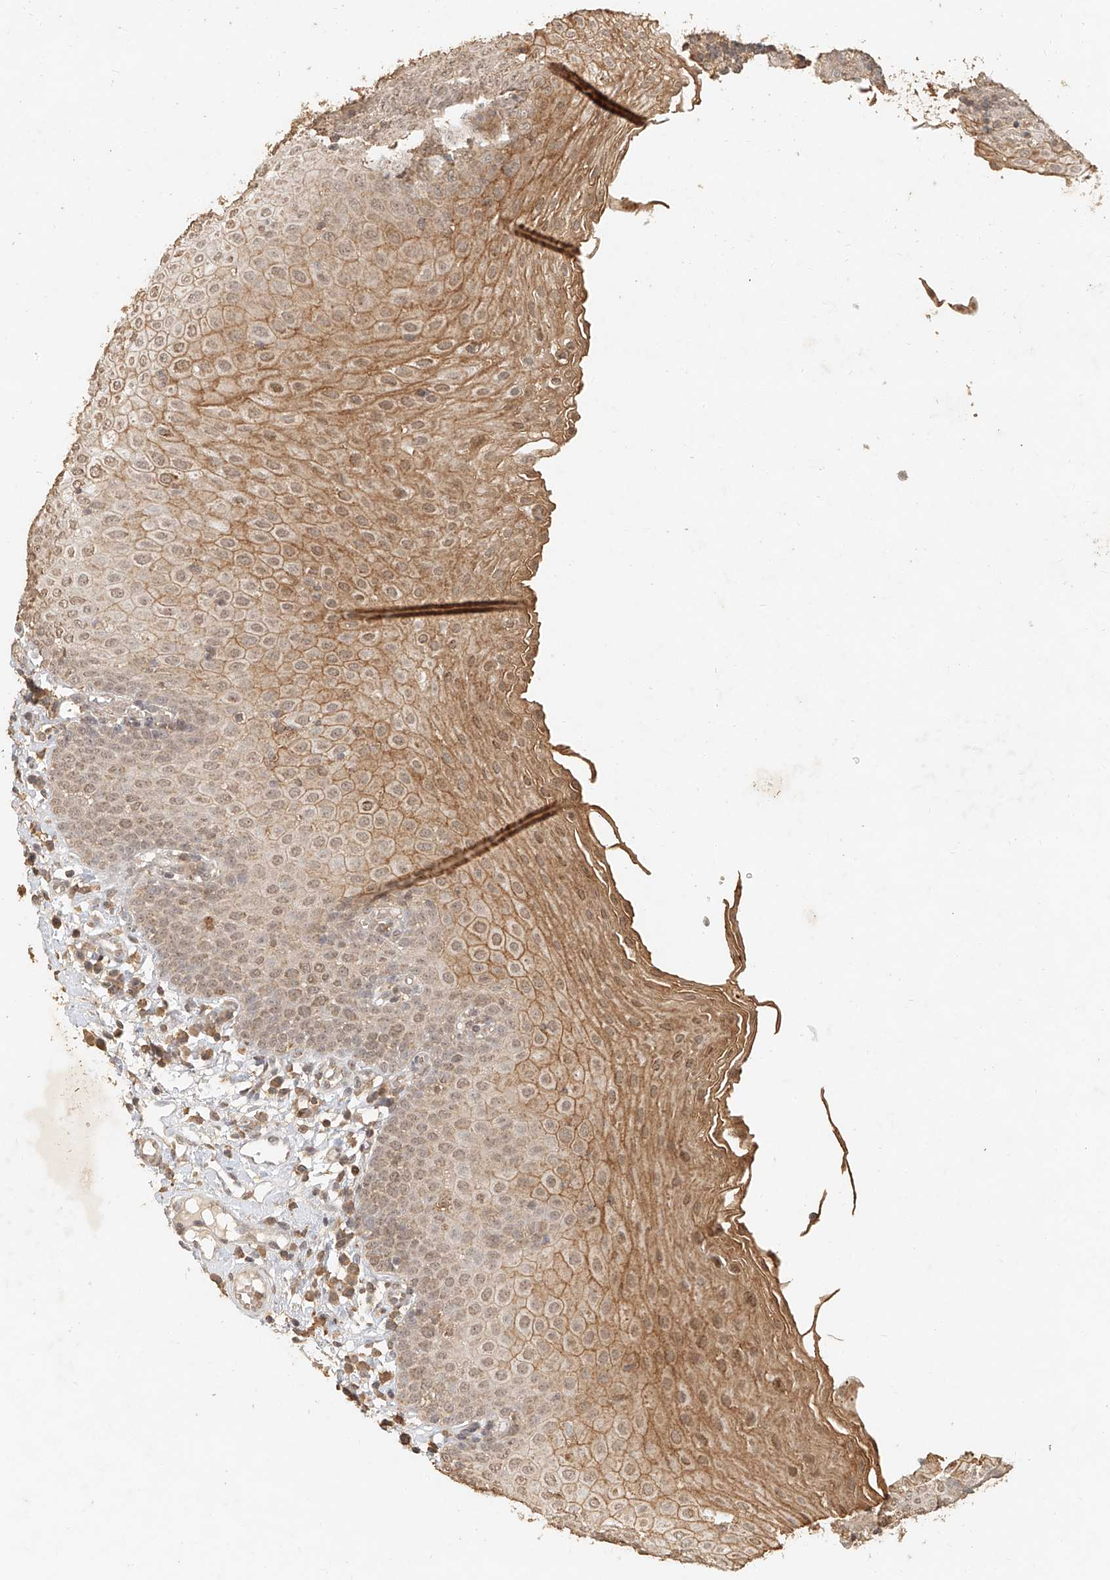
{"staining": {"intensity": "moderate", "quantity": "25%-75%", "location": "nuclear"}, "tissue": "tonsil", "cell_type": "Germinal center cells", "image_type": "normal", "snomed": [{"axis": "morphology", "description": "Normal tissue, NOS"}, {"axis": "topography", "description": "Tonsil"}], "caption": "High-magnification brightfield microscopy of normal tonsil stained with DAB (brown) and counterstained with hematoxylin (blue). germinal center cells exhibit moderate nuclear positivity is appreciated in about25%-75% of cells. (Brightfield microscopy of DAB IHC at high magnification).", "gene": "CXorf58", "patient": {"sex": "female", "age": 19}}